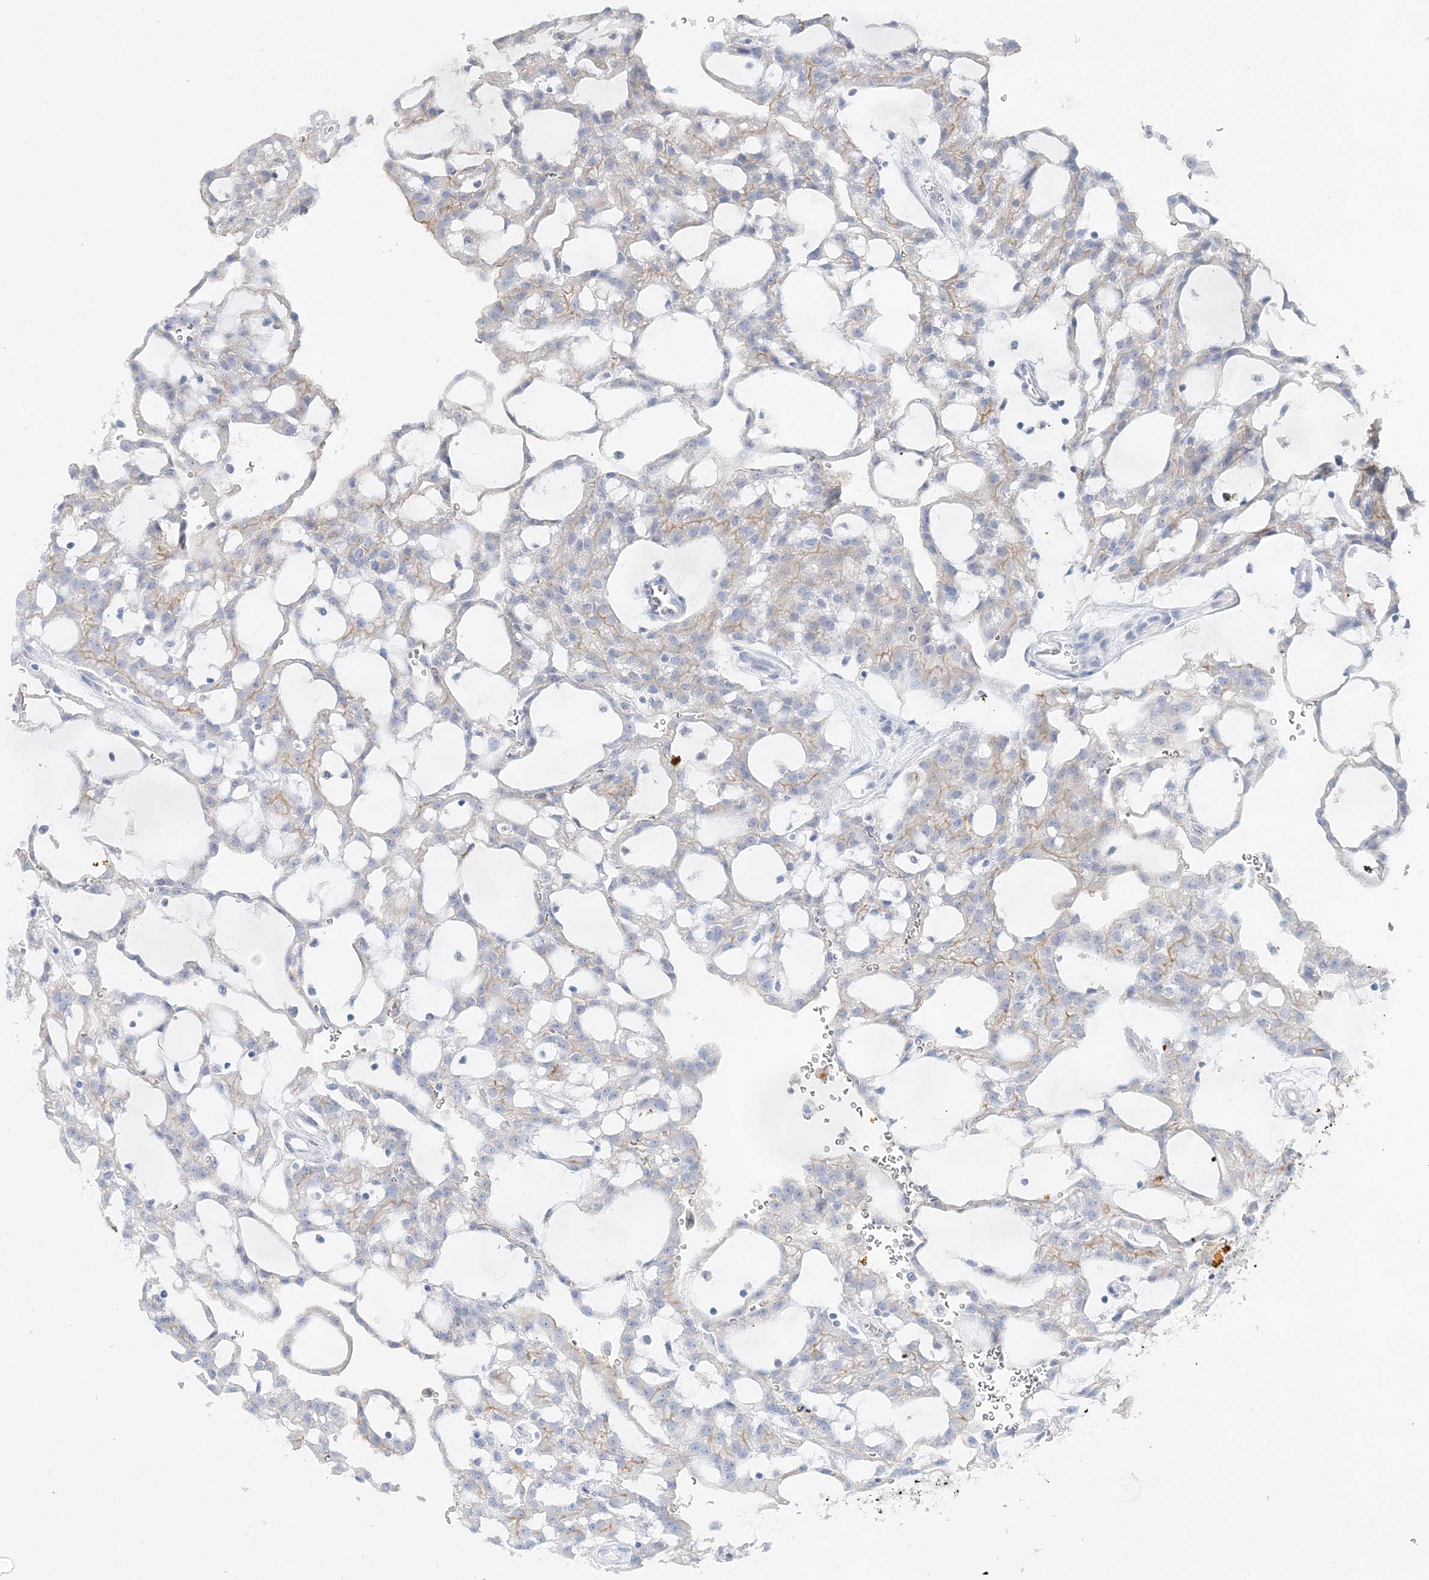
{"staining": {"intensity": "negative", "quantity": "none", "location": "none"}, "tissue": "renal cancer", "cell_type": "Tumor cells", "image_type": "cancer", "snomed": [{"axis": "morphology", "description": "Adenocarcinoma, NOS"}, {"axis": "topography", "description": "Kidney"}], "caption": "The immunohistochemistry (IHC) image has no significant staining in tumor cells of renal cancer tissue.", "gene": "SLC5A6", "patient": {"sex": "male", "age": 63}}